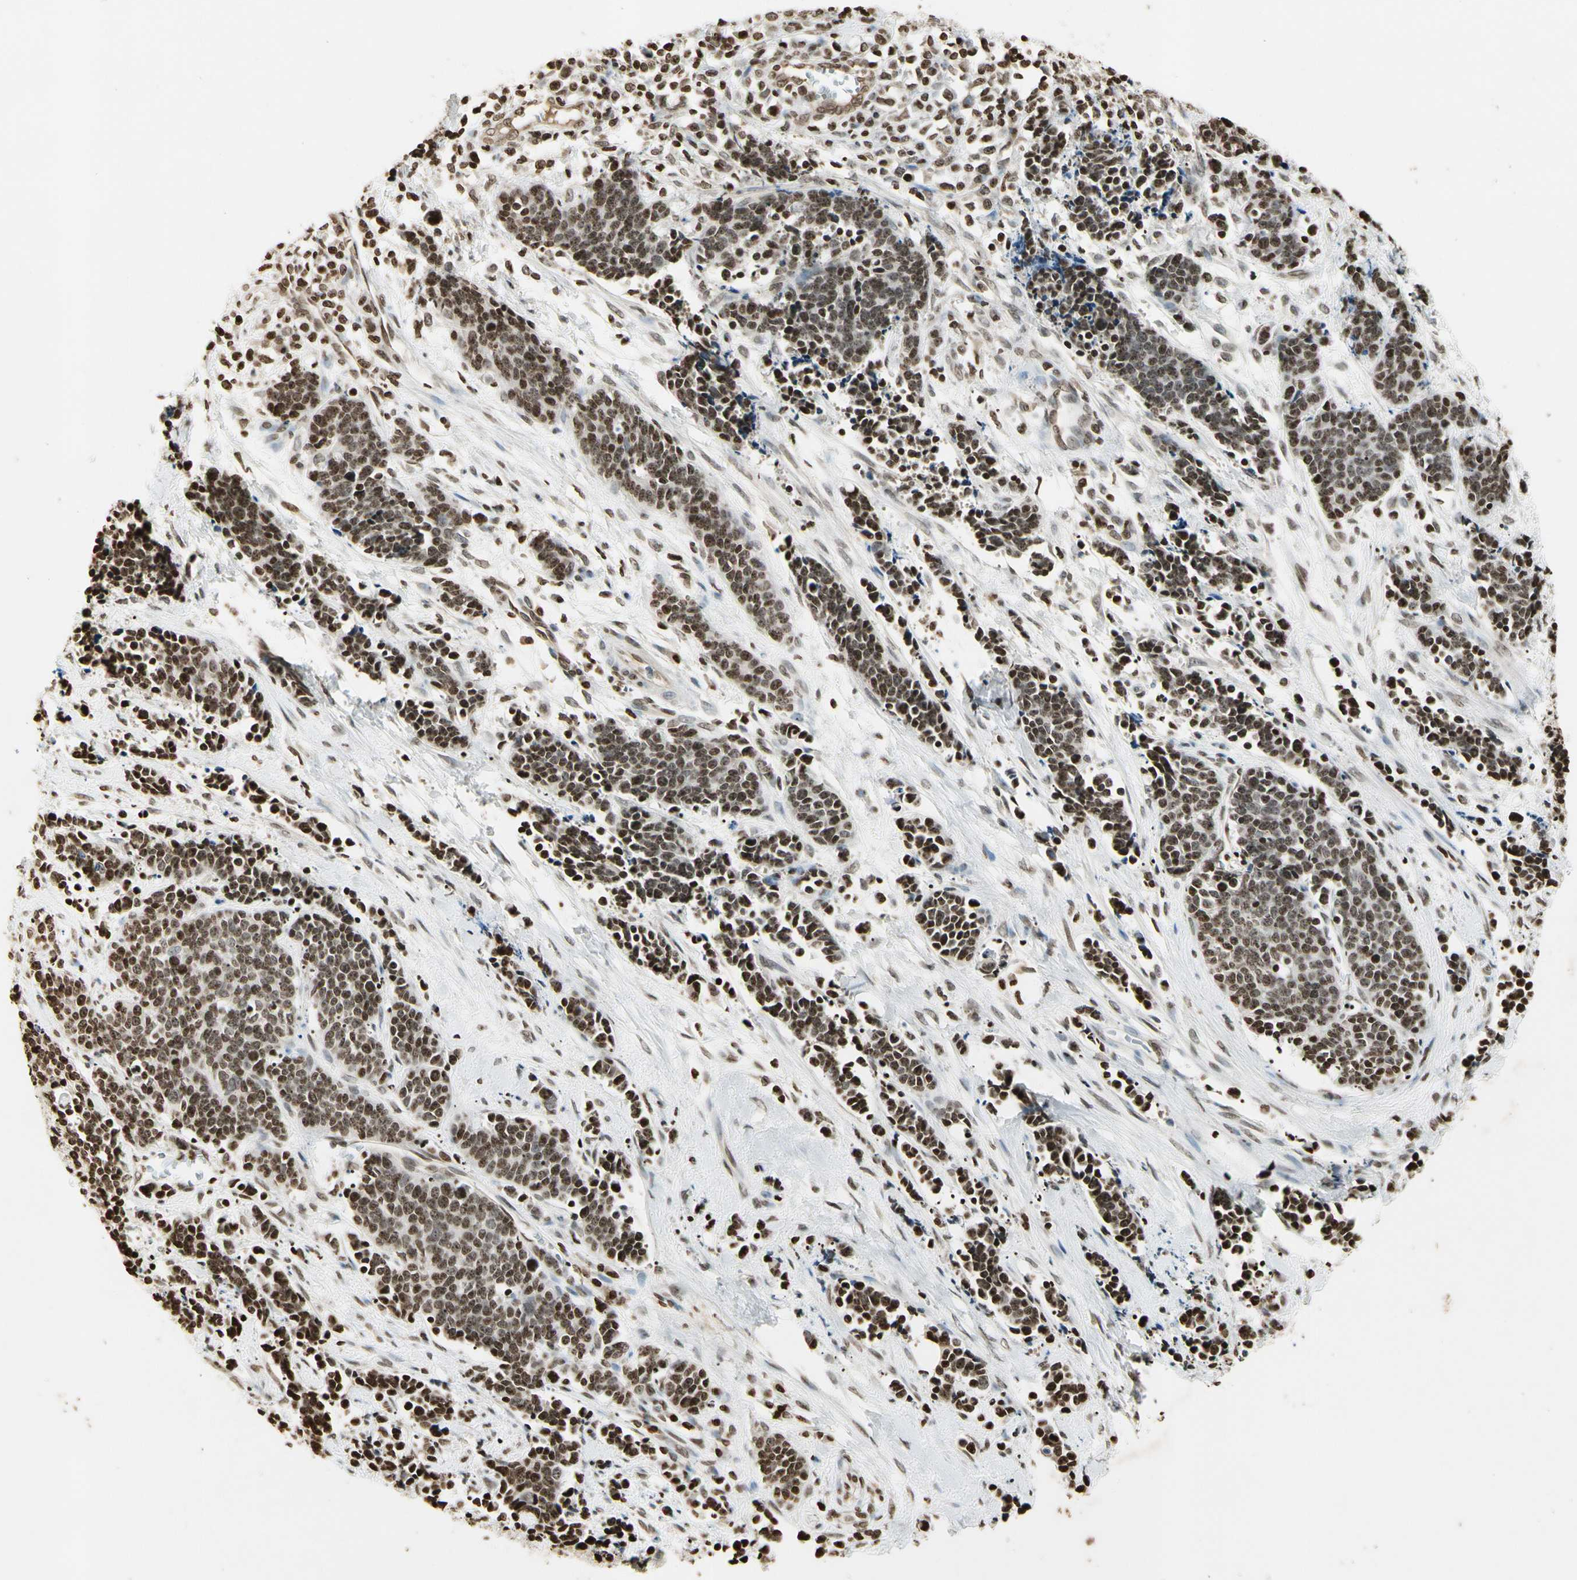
{"staining": {"intensity": "strong", "quantity": "25%-75%", "location": "nuclear"}, "tissue": "cervical cancer", "cell_type": "Tumor cells", "image_type": "cancer", "snomed": [{"axis": "morphology", "description": "Squamous cell carcinoma, NOS"}, {"axis": "topography", "description": "Cervix"}], "caption": "Brown immunohistochemical staining in human cervical cancer displays strong nuclear expression in about 25%-75% of tumor cells. (IHC, brightfield microscopy, high magnification).", "gene": "RORA", "patient": {"sex": "female", "age": 35}}